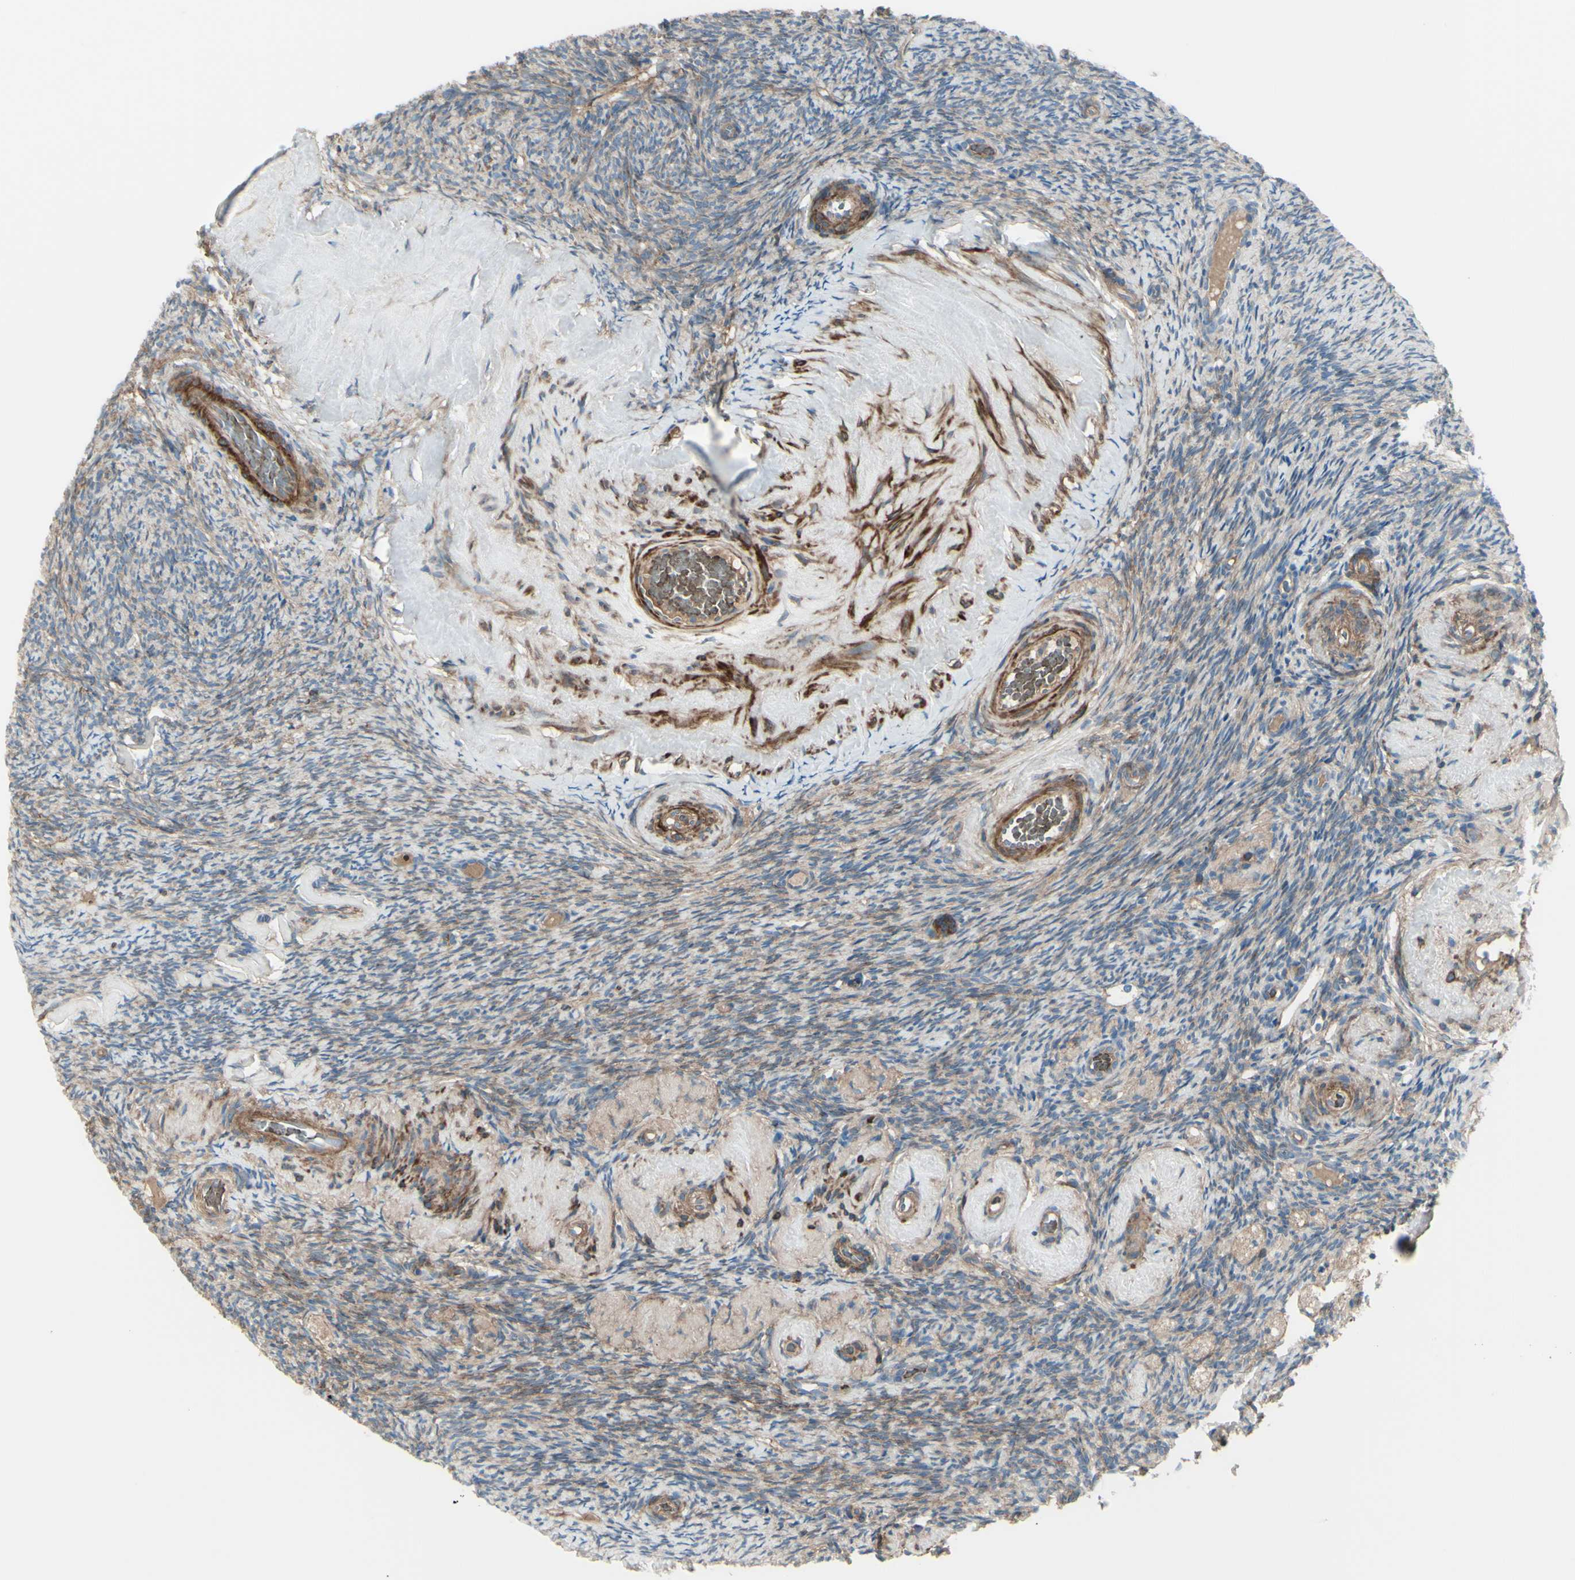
{"staining": {"intensity": "weak", "quantity": ">75%", "location": "cytoplasmic/membranous"}, "tissue": "ovary", "cell_type": "Follicle cells", "image_type": "normal", "snomed": [{"axis": "morphology", "description": "Normal tissue, NOS"}, {"axis": "topography", "description": "Ovary"}], "caption": "Weak cytoplasmic/membranous positivity is identified in approximately >75% of follicle cells in unremarkable ovary. The staining was performed using DAB, with brown indicating positive protein expression. Nuclei are stained blue with hematoxylin.", "gene": "PCDHGA10", "patient": {"sex": "female", "age": 60}}